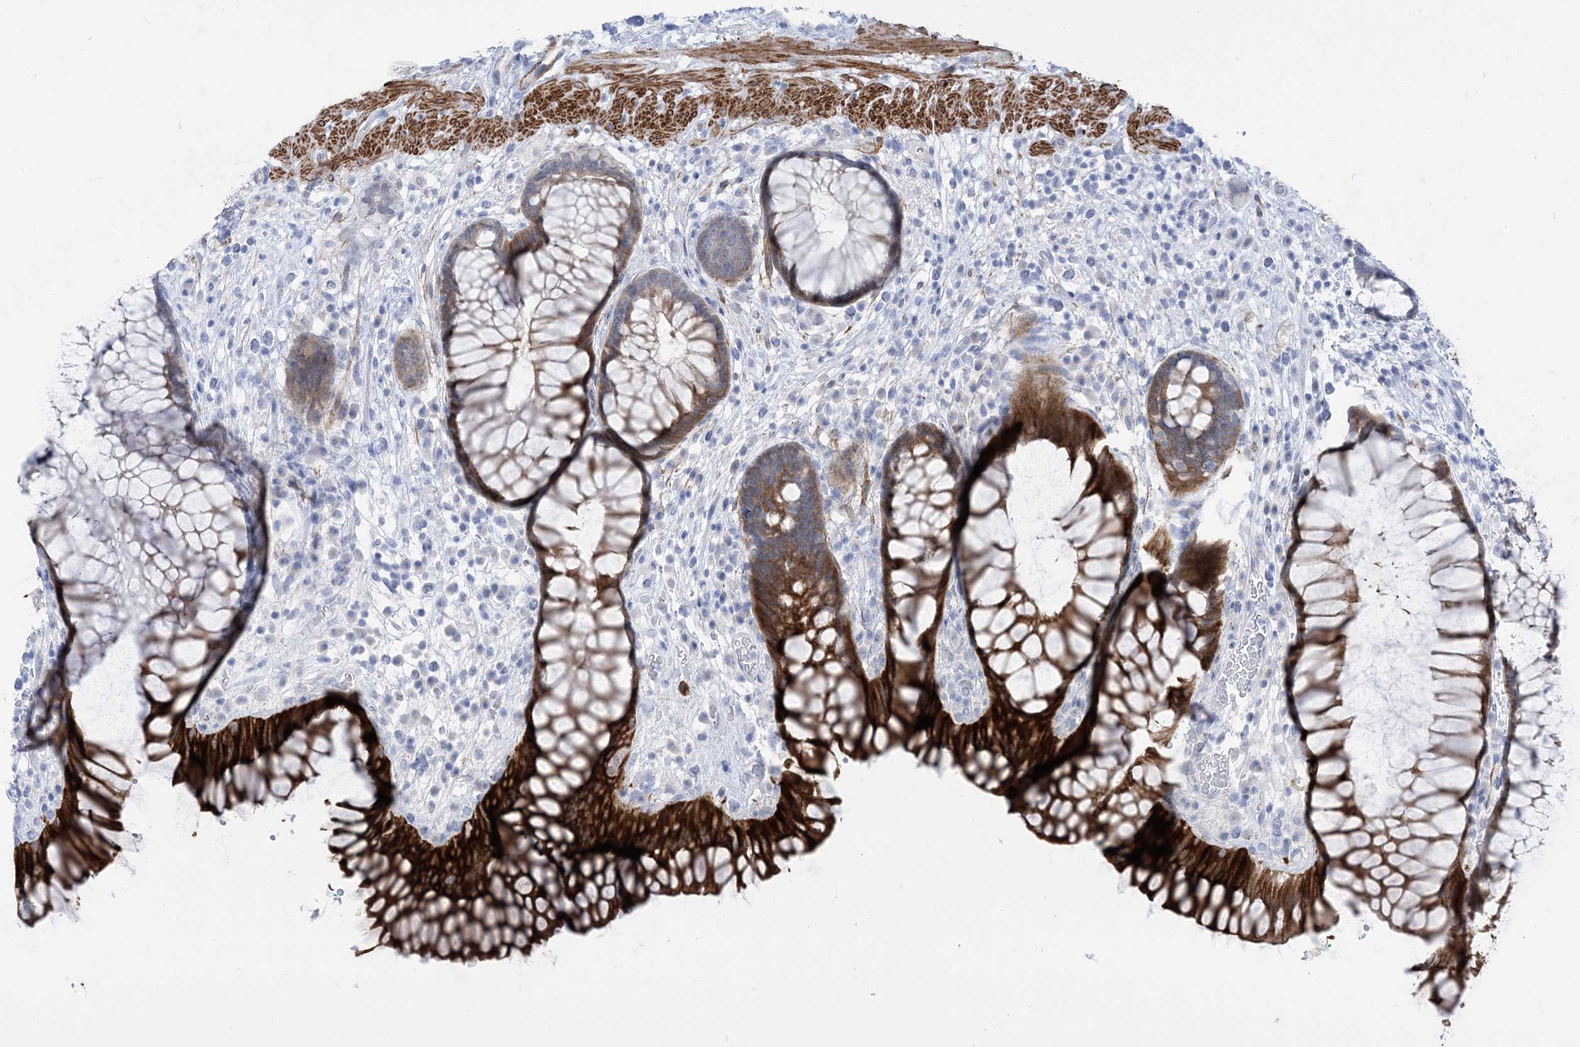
{"staining": {"intensity": "strong", "quantity": ">75%", "location": "cytoplasmic/membranous"}, "tissue": "rectum", "cell_type": "Glandular cells", "image_type": "normal", "snomed": [{"axis": "morphology", "description": "Normal tissue, NOS"}, {"axis": "topography", "description": "Rectum"}], "caption": "Normal rectum shows strong cytoplasmic/membranous positivity in about >75% of glandular cells Using DAB (brown) and hematoxylin (blue) stains, captured at high magnification using brightfield microscopy..", "gene": "MARS2", "patient": {"sex": "male", "age": 51}}